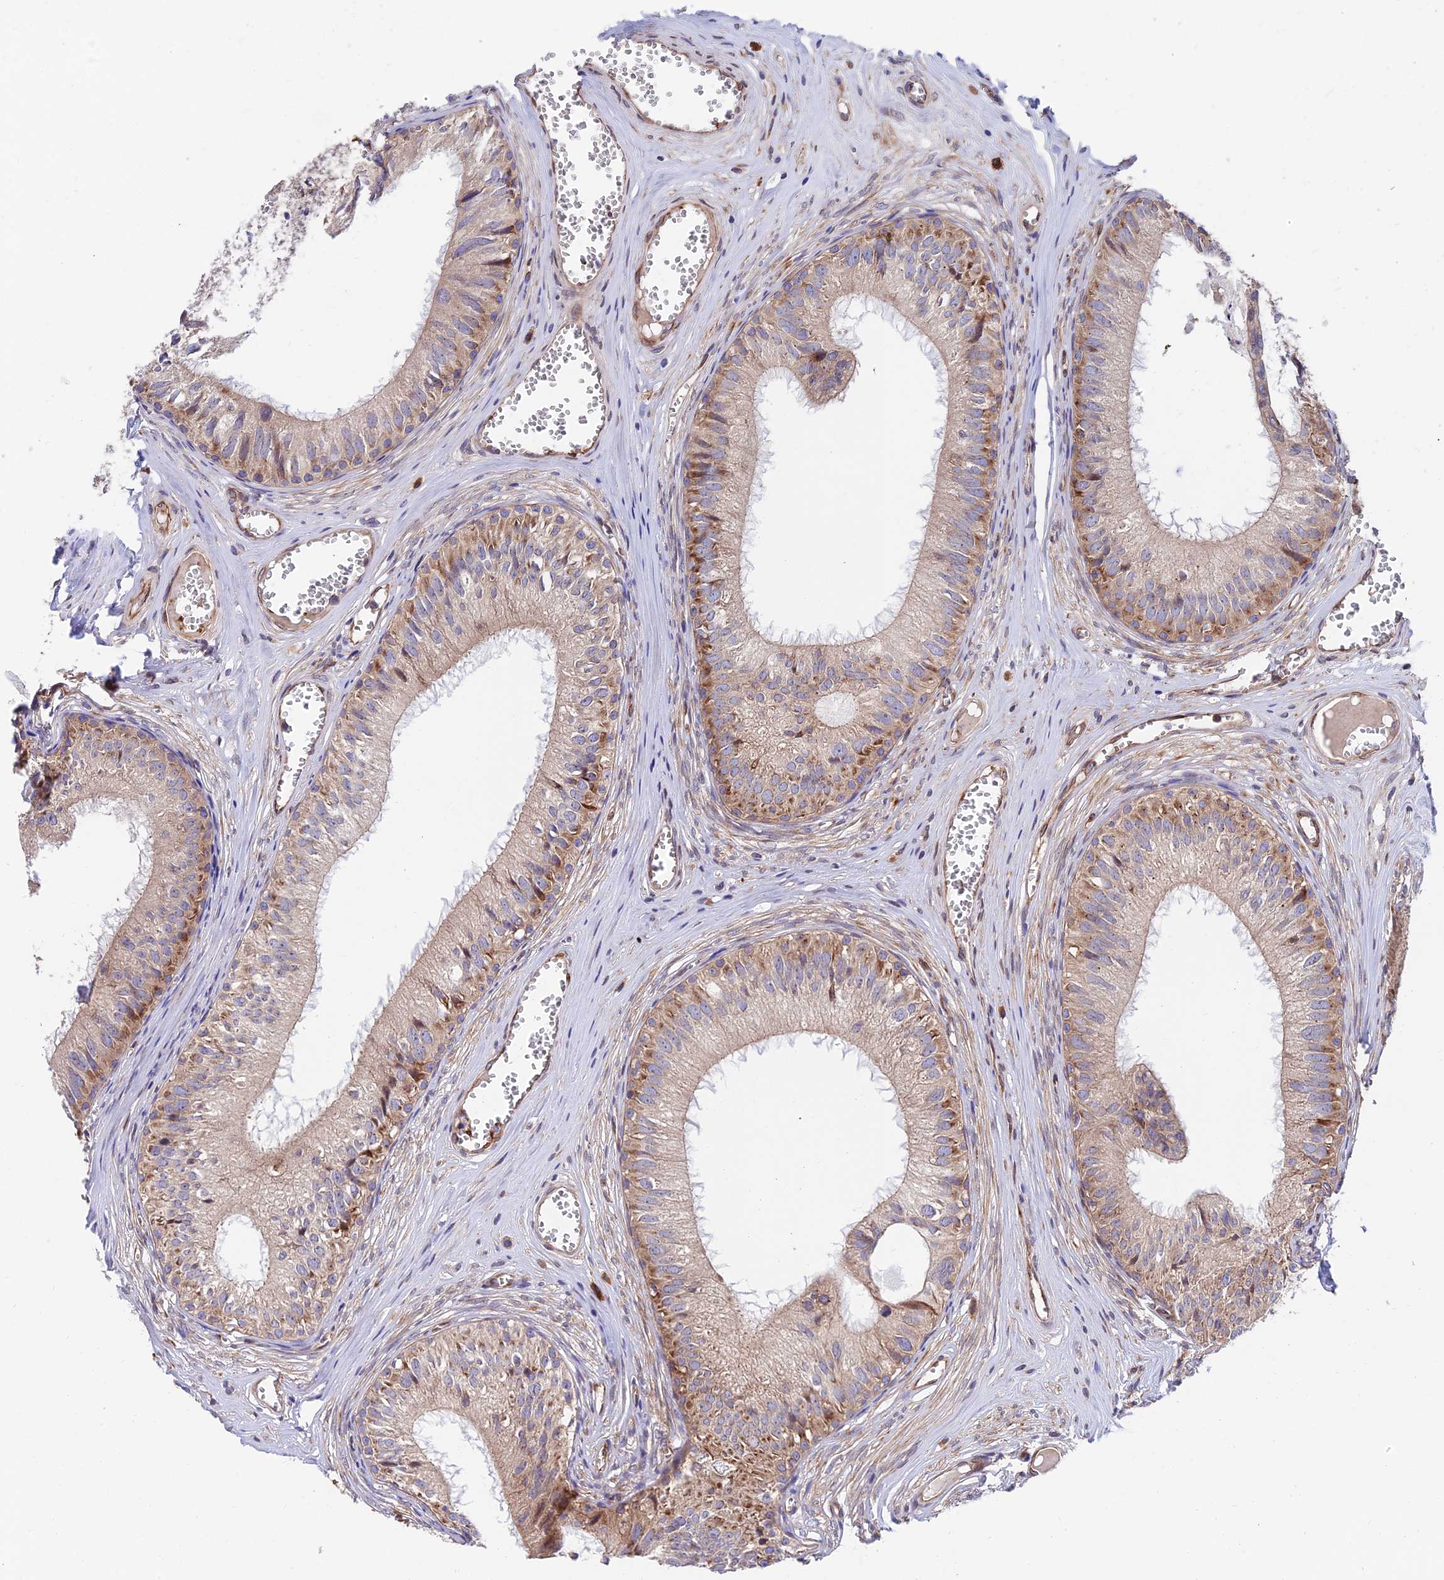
{"staining": {"intensity": "moderate", "quantity": "25%-75%", "location": "cytoplasmic/membranous"}, "tissue": "epididymis", "cell_type": "Glandular cells", "image_type": "normal", "snomed": [{"axis": "morphology", "description": "Normal tissue, NOS"}, {"axis": "topography", "description": "Epididymis"}], "caption": "A histopathology image of human epididymis stained for a protein shows moderate cytoplasmic/membranous brown staining in glandular cells. (Brightfield microscopy of DAB IHC at high magnification).", "gene": "EXOC3L4", "patient": {"sex": "male", "age": 36}}